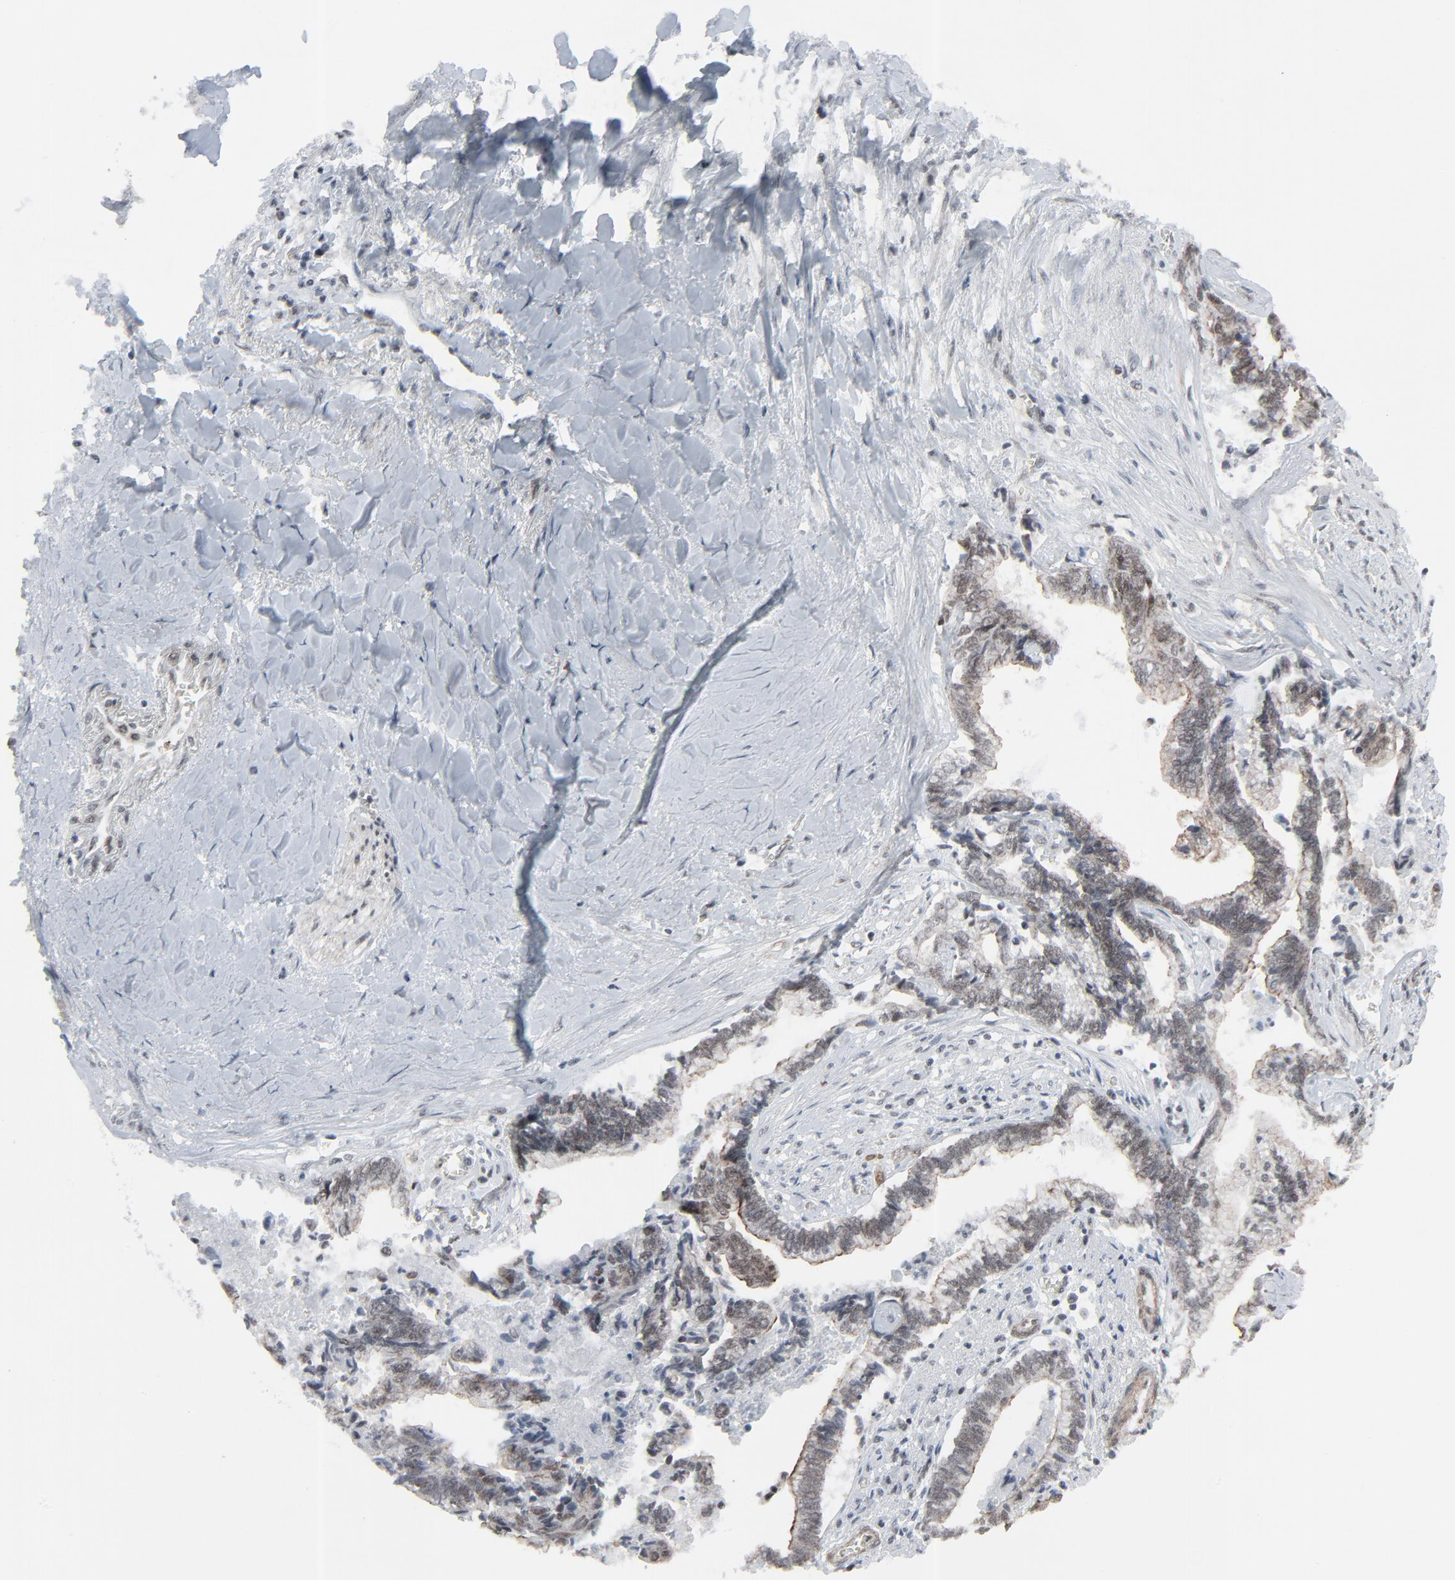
{"staining": {"intensity": "weak", "quantity": "25%-75%", "location": "nuclear"}, "tissue": "liver cancer", "cell_type": "Tumor cells", "image_type": "cancer", "snomed": [{"axis": "morphology", "description": "Cholangiocarcinoma"}, {"axis": "topography", "description": "Liver"}], "caption": "A brown stain highlights weak nuclear positivity of a protein in liver cholangiocarcinoma tumor cells.", "gene": "FBXO28", "patient": {"sex": "male", "age": 57}}